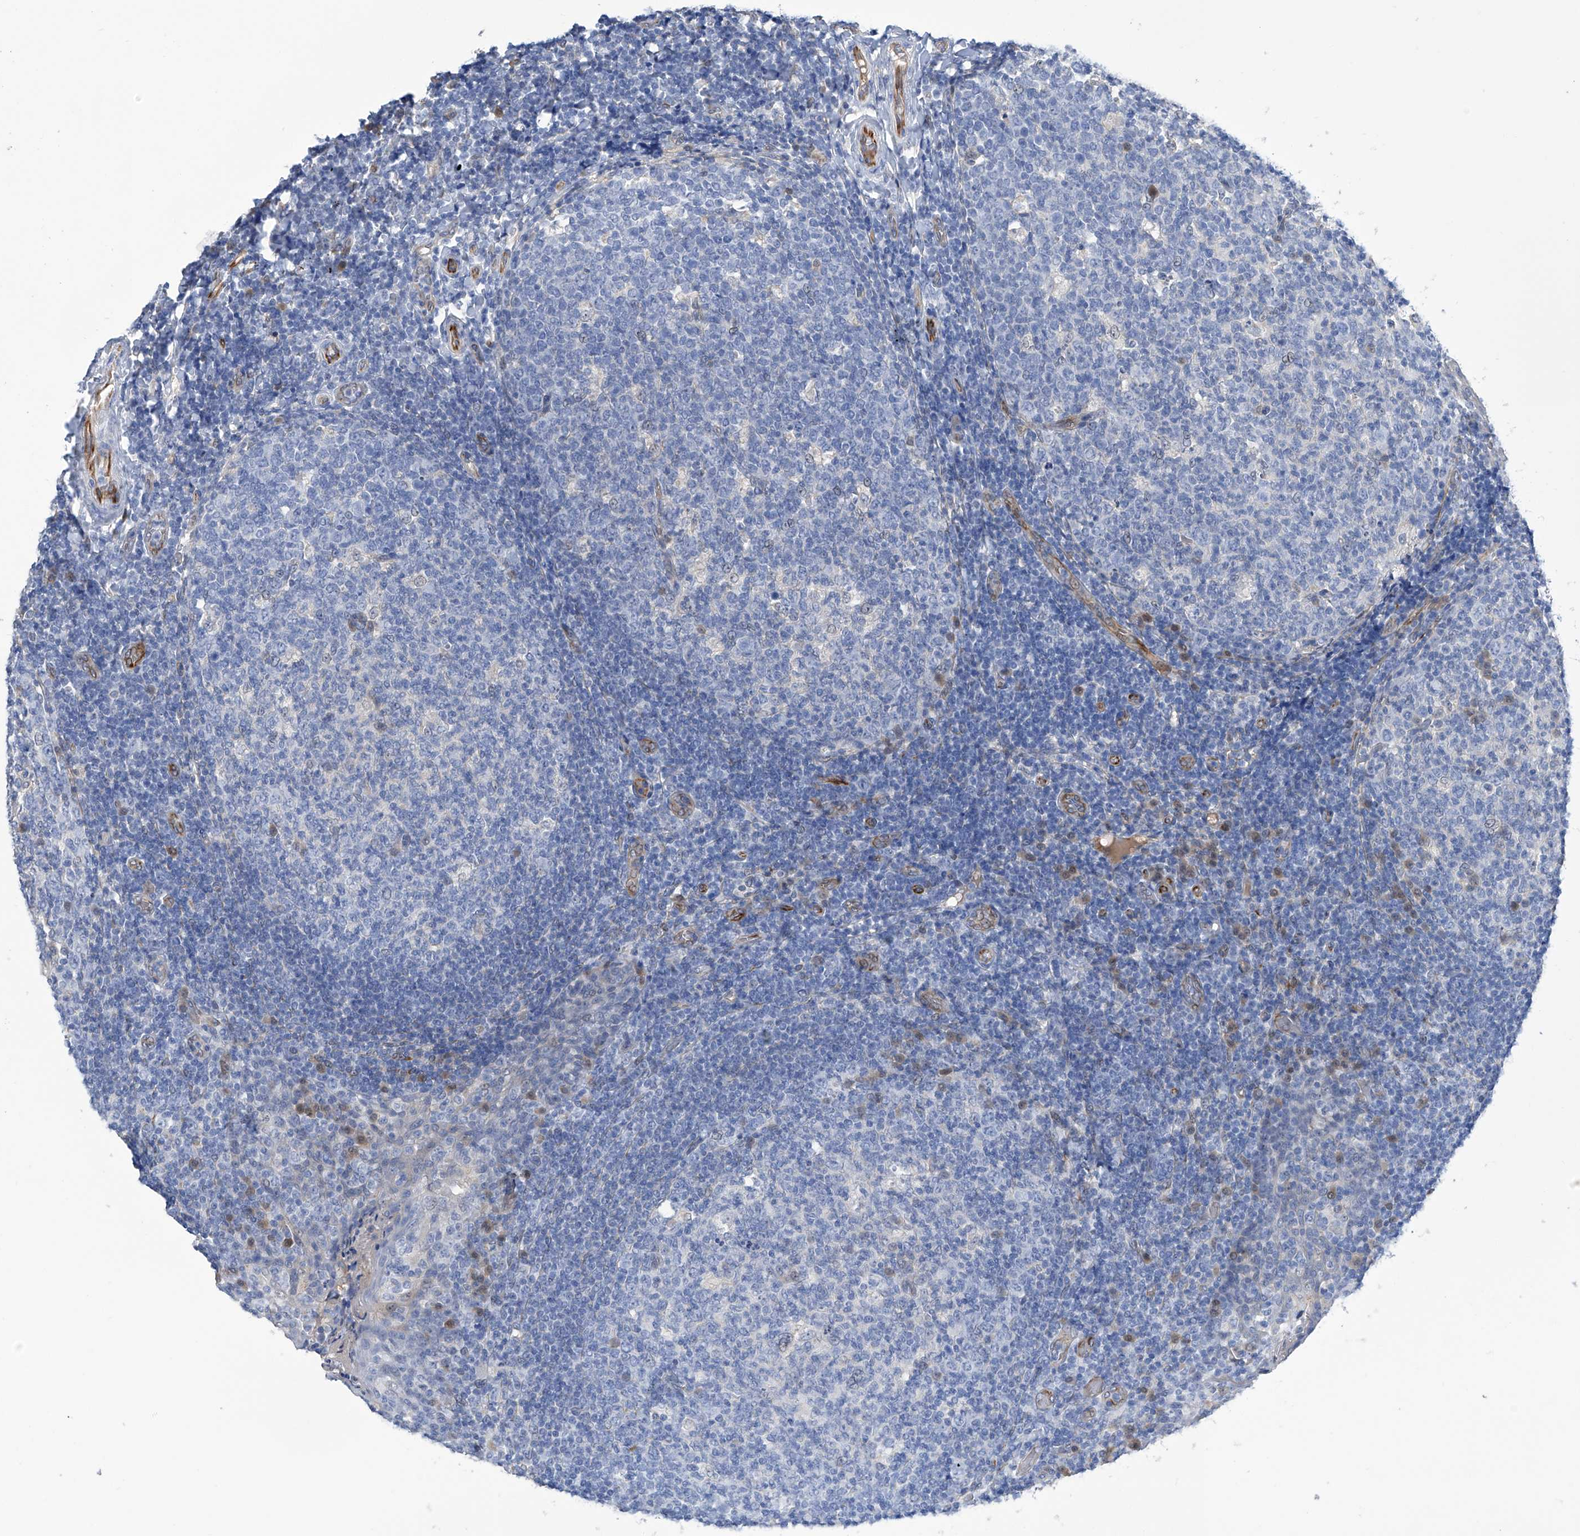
{"staining": {"intensity": "negative", "quantity": "none", "location": "none"}, "tissue": "tonsil", "cell_type": "Germinal center cells", "image_type": "normal", "snomed": [{"axis": "morphology", "description": "Normal tissue, NOS"}, {"axis": "topography", "description": "Tonsil"}], "caption": "DAB immunohistochemical staining of benign tonsil displays no significant expression in germinal center cells. (DAB (3,3'-diaminobenzidine) immunohistochemistry, high magnification).", "gene": "PGM3", "patient": {"sex": "female", "age": 19}}